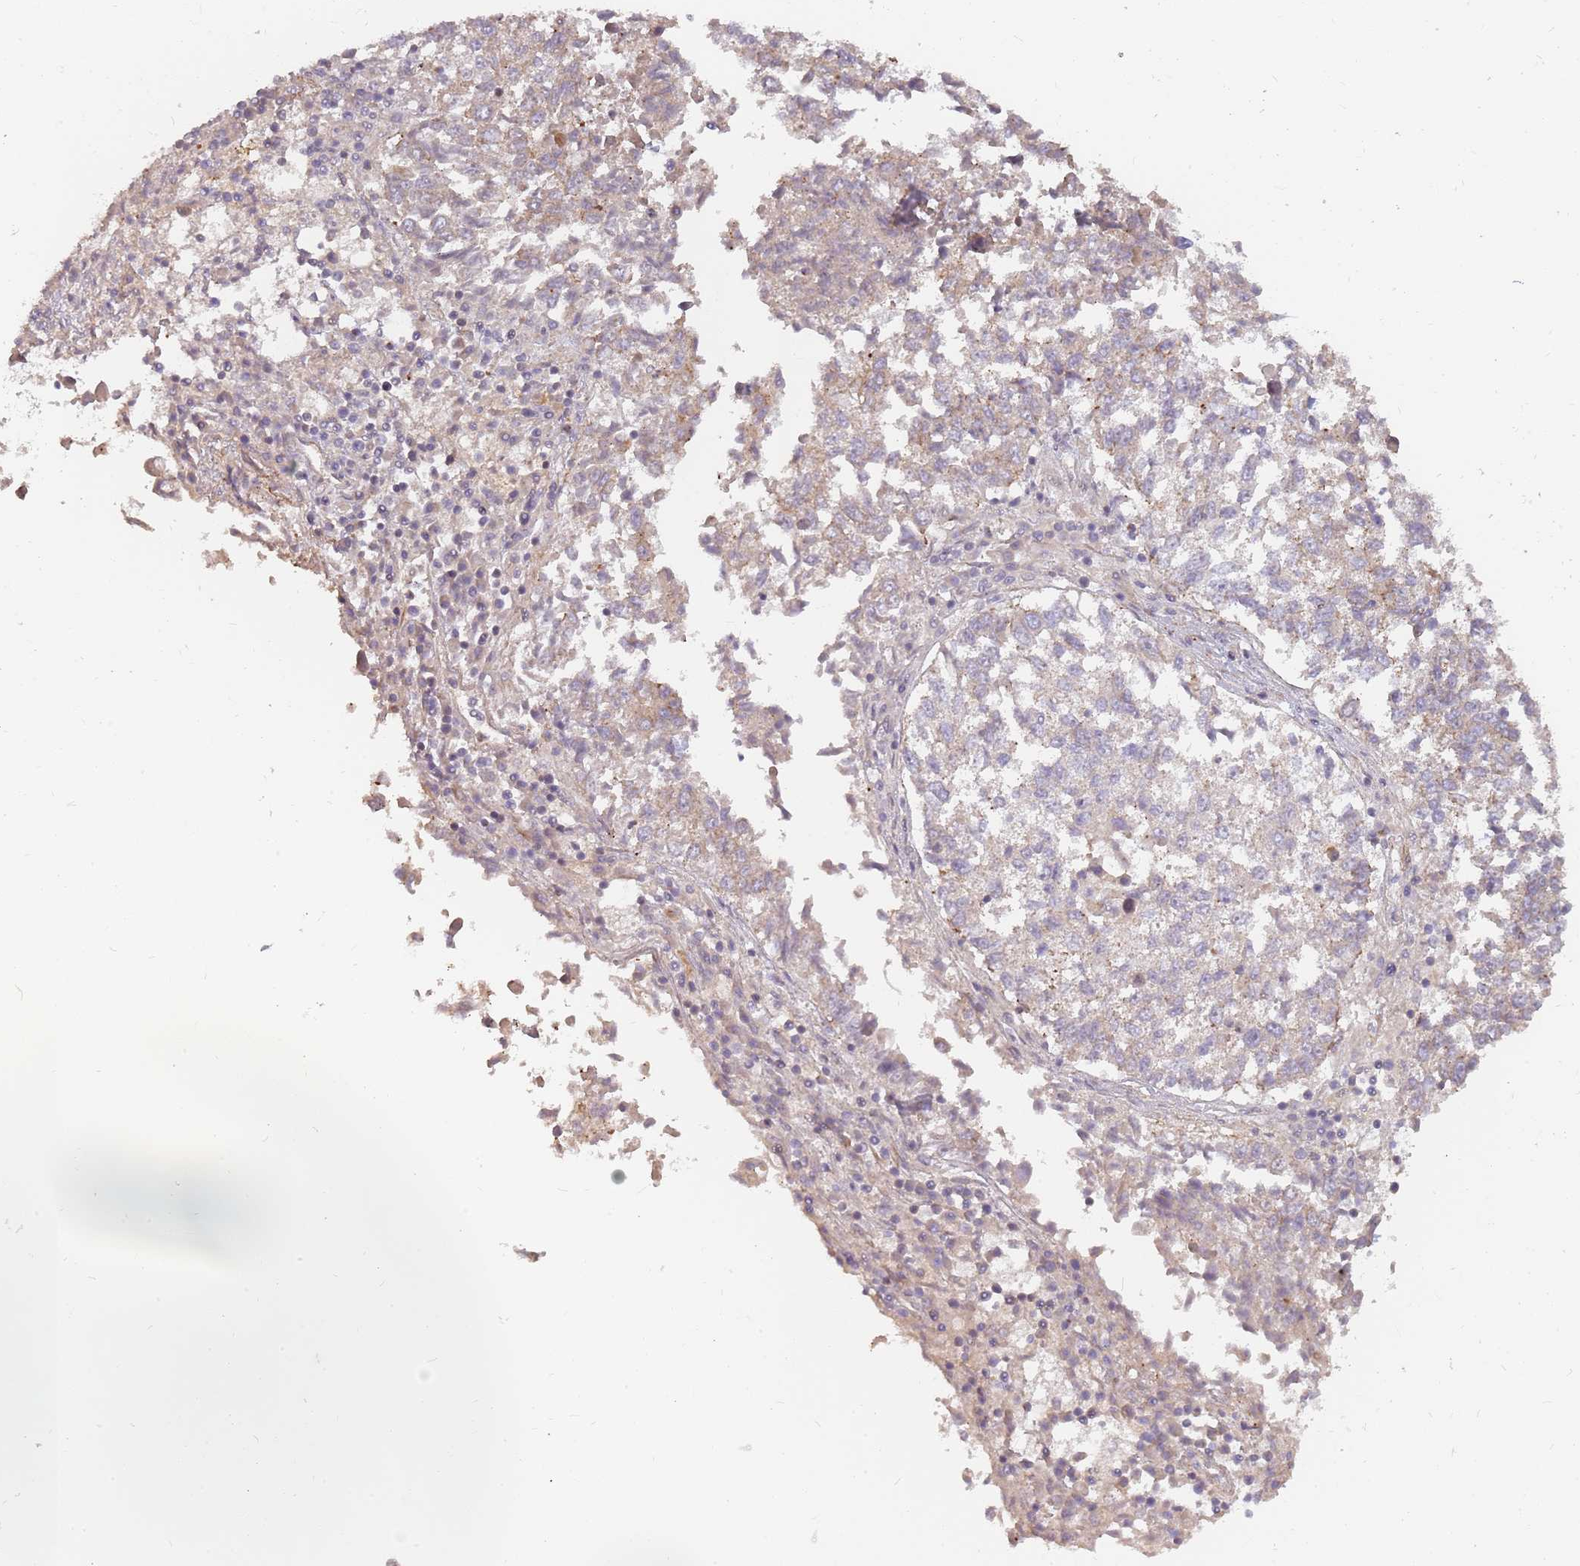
{"staining": {"intensity": "negative", "quantity": "none", "location": "none"}, "tissue": "lung cancer", "cell_type": "Tumor cells", "image_type": "cancer", "snomed": [{"axis": "morphology", "description": "Squamous cell carcinoma, NOS"}, {"axis": "topography", "description": "Lung"}], "caption": "The photomicrograph shows no significant staining in tumor cells of lung cancer (squamous cell carcinoma).", "gene": "PPP1R14C", "patient": {"sex": "male", "age": 73}}